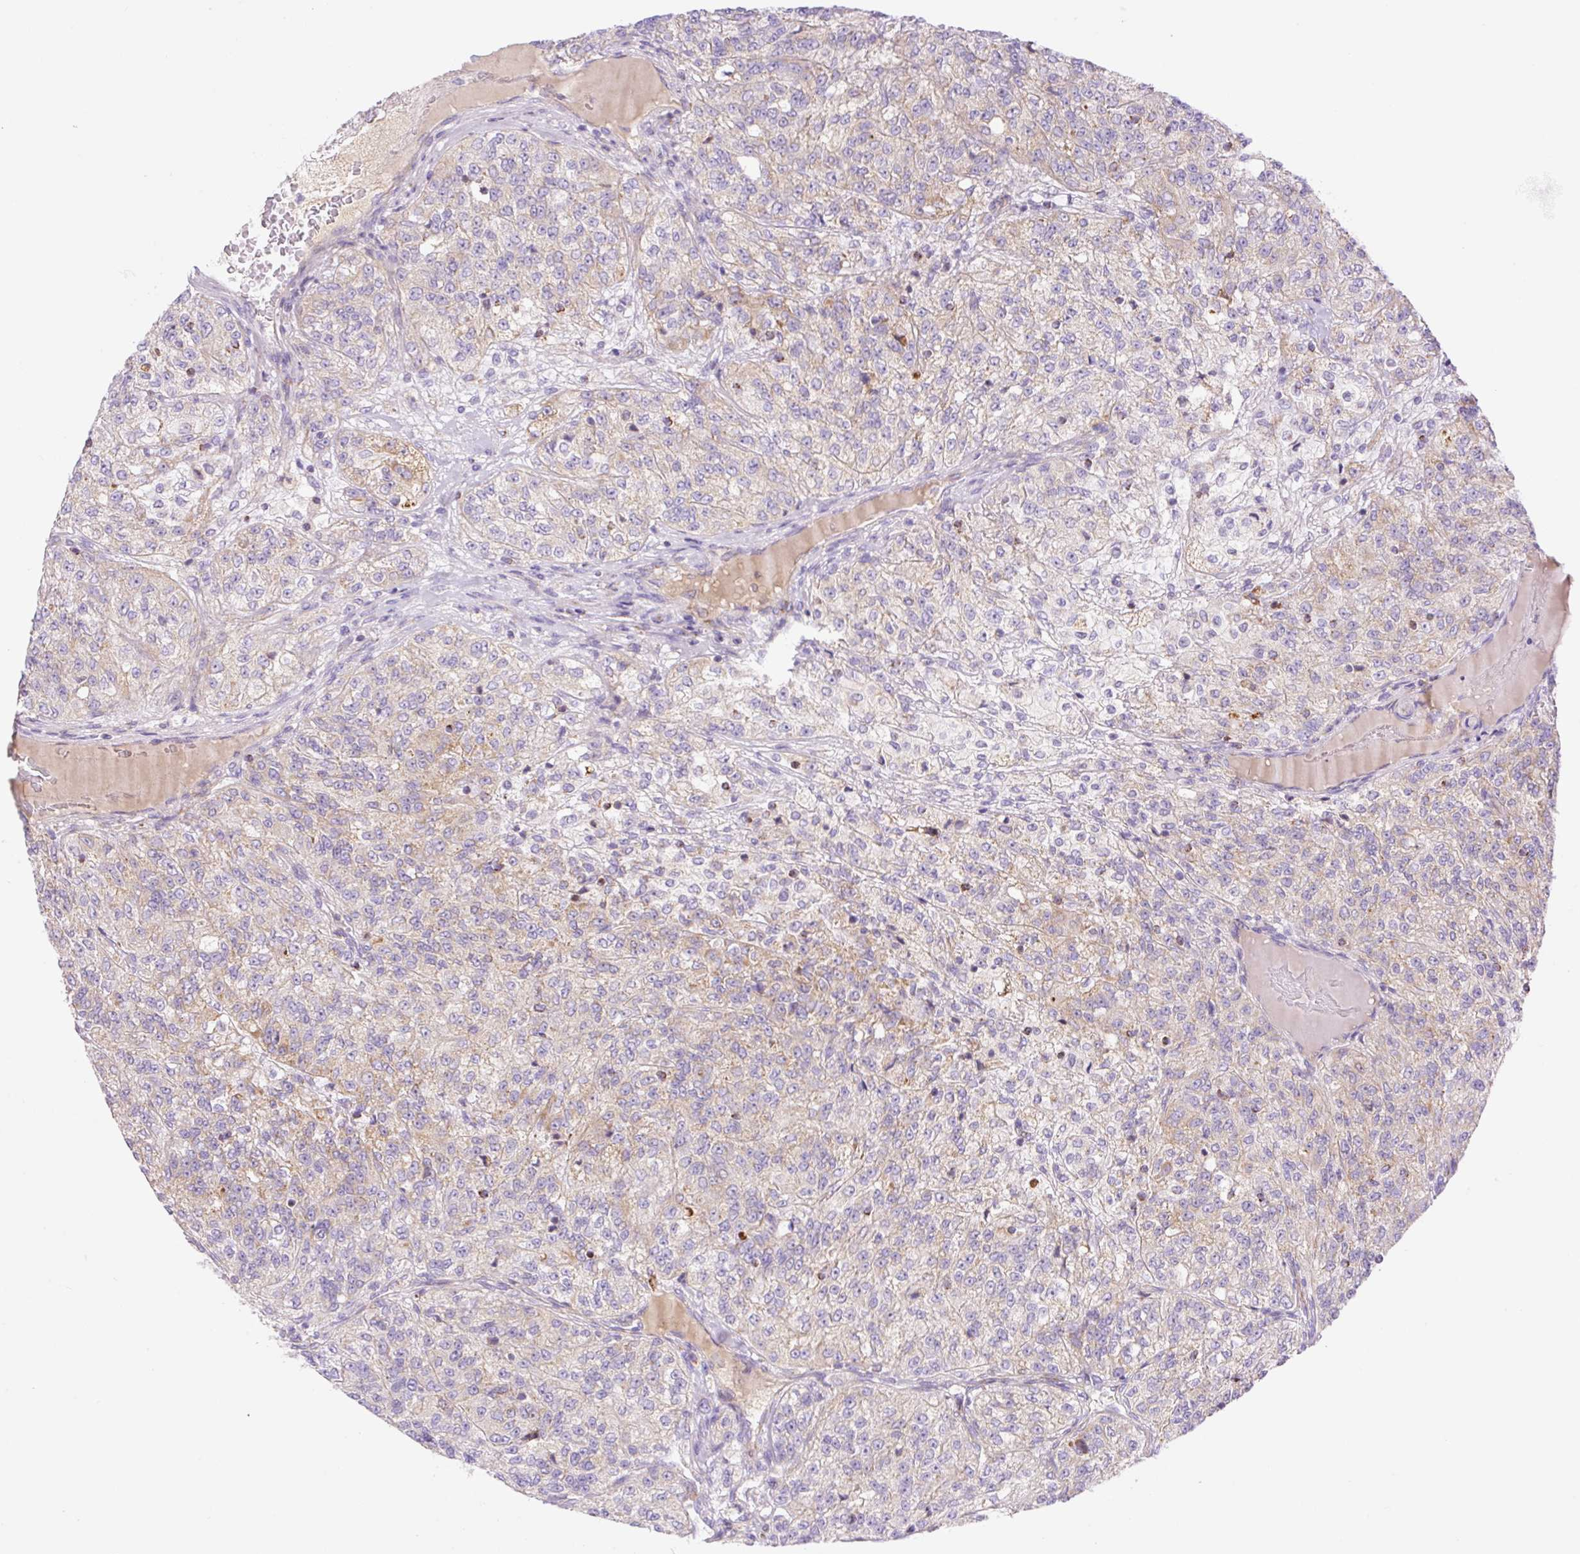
{"staining": {"intensity": "weak", "quantity": "25%-75%", "location": "cytoplasmic/membranous"}, "tissue": "renal cancer", "cell_type": "Tumor cells", "image_type": "cancer", "snomed": [{"axis": "morphology", "description": "Adenocarcinoma, NOS"}, {"axis": "topography", "description": "Kidney"}], "caption": "A high-resolution micrograph shows IHC staining of adenocarcinoma (renal), which demonstrates weak cytoplasmic/membranous expression in about 25%-75% of tumor cells. The staining is performed using DAB brown chromogen to label protein expression. The nuclei are counter-stained blue using hematoxylin.", "gene": "ETNK2", "patient": {"sex": "female", "age": 63}}